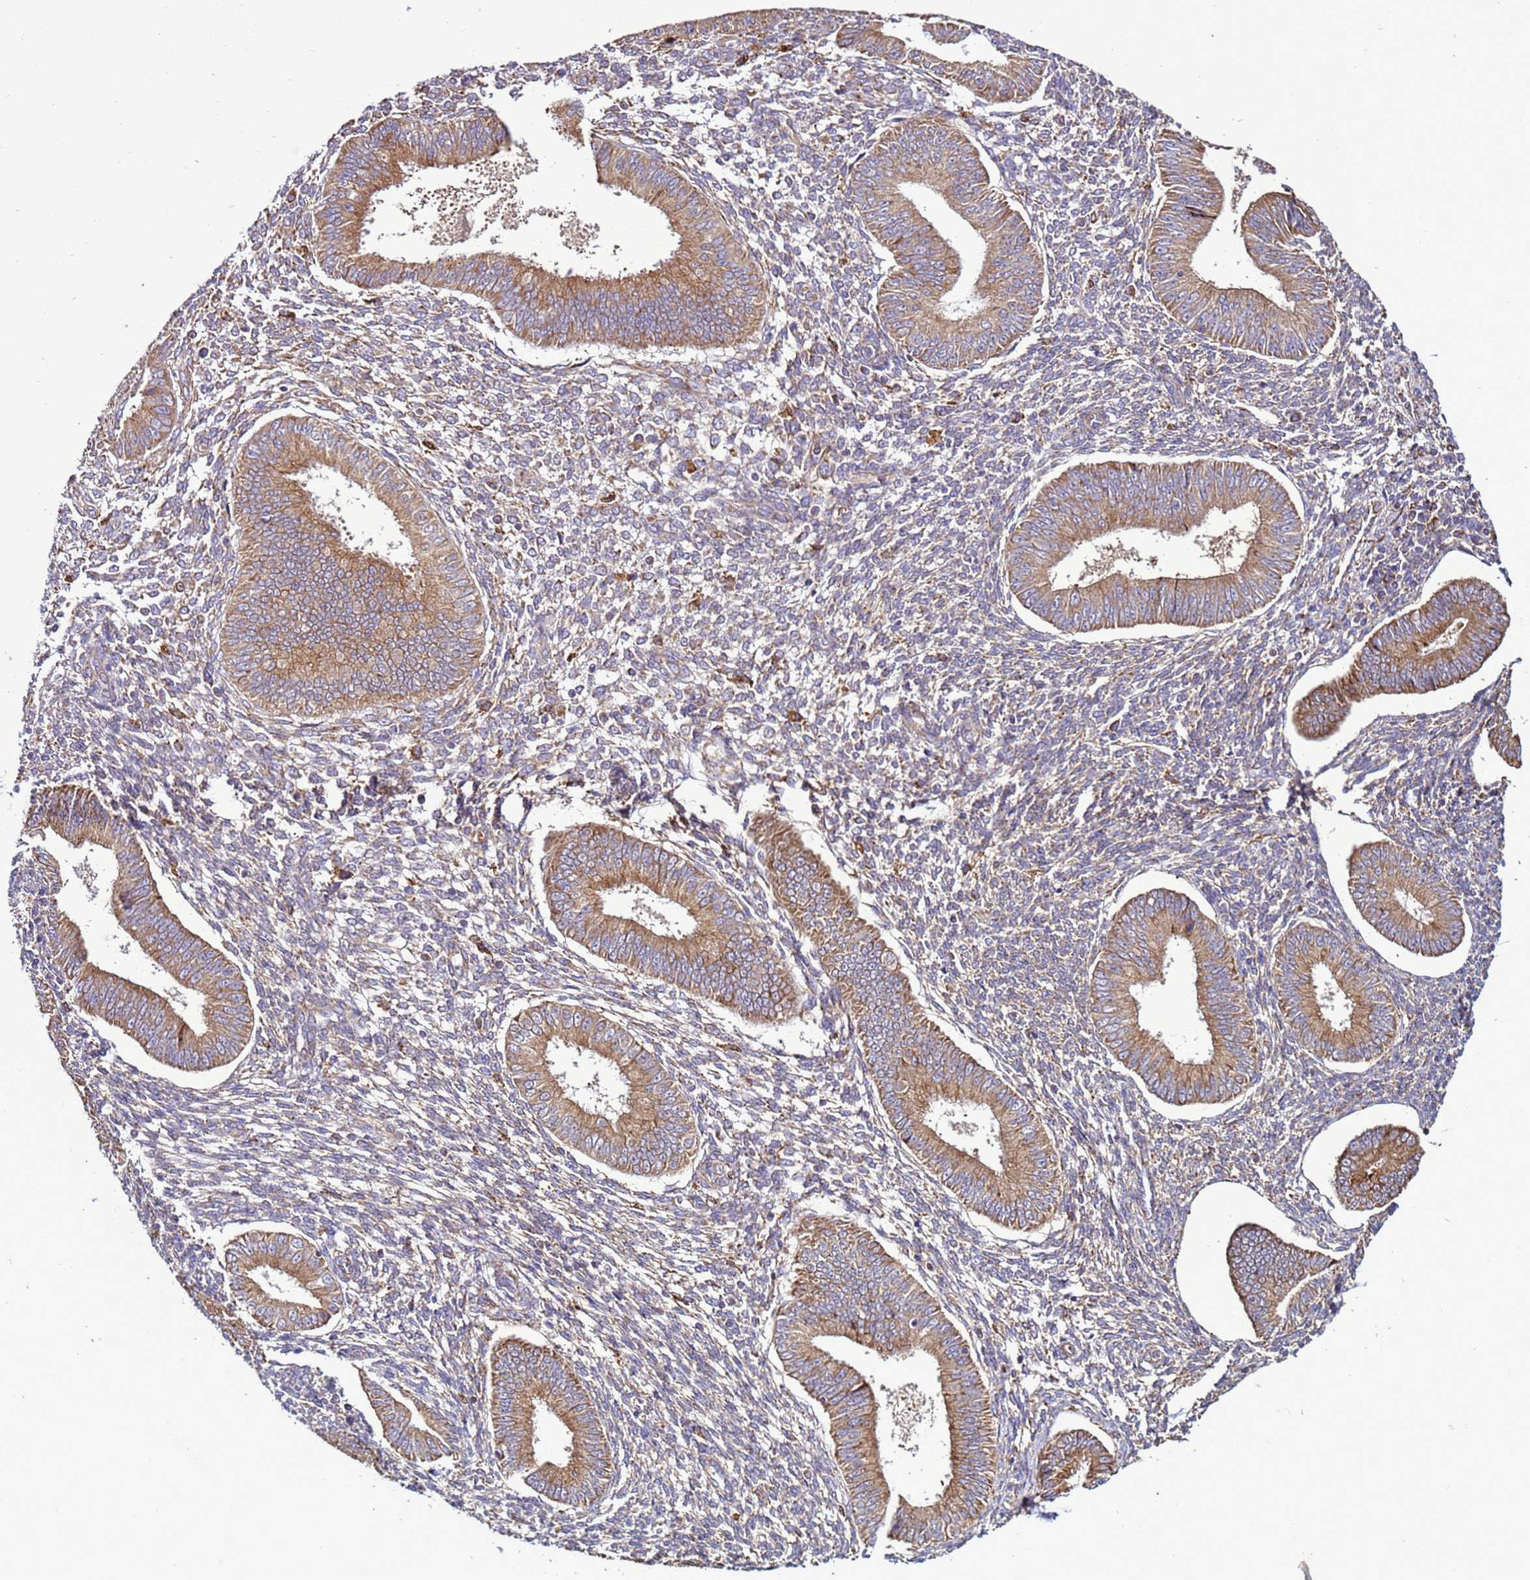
{"staining": {"intensity": "weak", "quantity": "25%-75%", "location": "cytoplasmic/membranous"}, "tissue": "endometrium", "cell_type": "Cells in endometrial stroma", "image_type": "normal", "snomed": [{"axis": "morphology", "description": "Normal tissue, NOS"}, {"axis": "topography", "description": "Uterus"}, {"axis": "topography", "description": "Endometrium"}], "caption": "An immunohistochemistry photomicrograph of benign tissue is shown. Protein staining in brown labels weak cytoplasmic/membranous positivity in endometrium within cells in endometrial stroma. (DAB IHC, brown staining for protein, blue staining for nuclei).", "gene": "ANTKMT", "patient": {"sex": "female", "age": 48}}